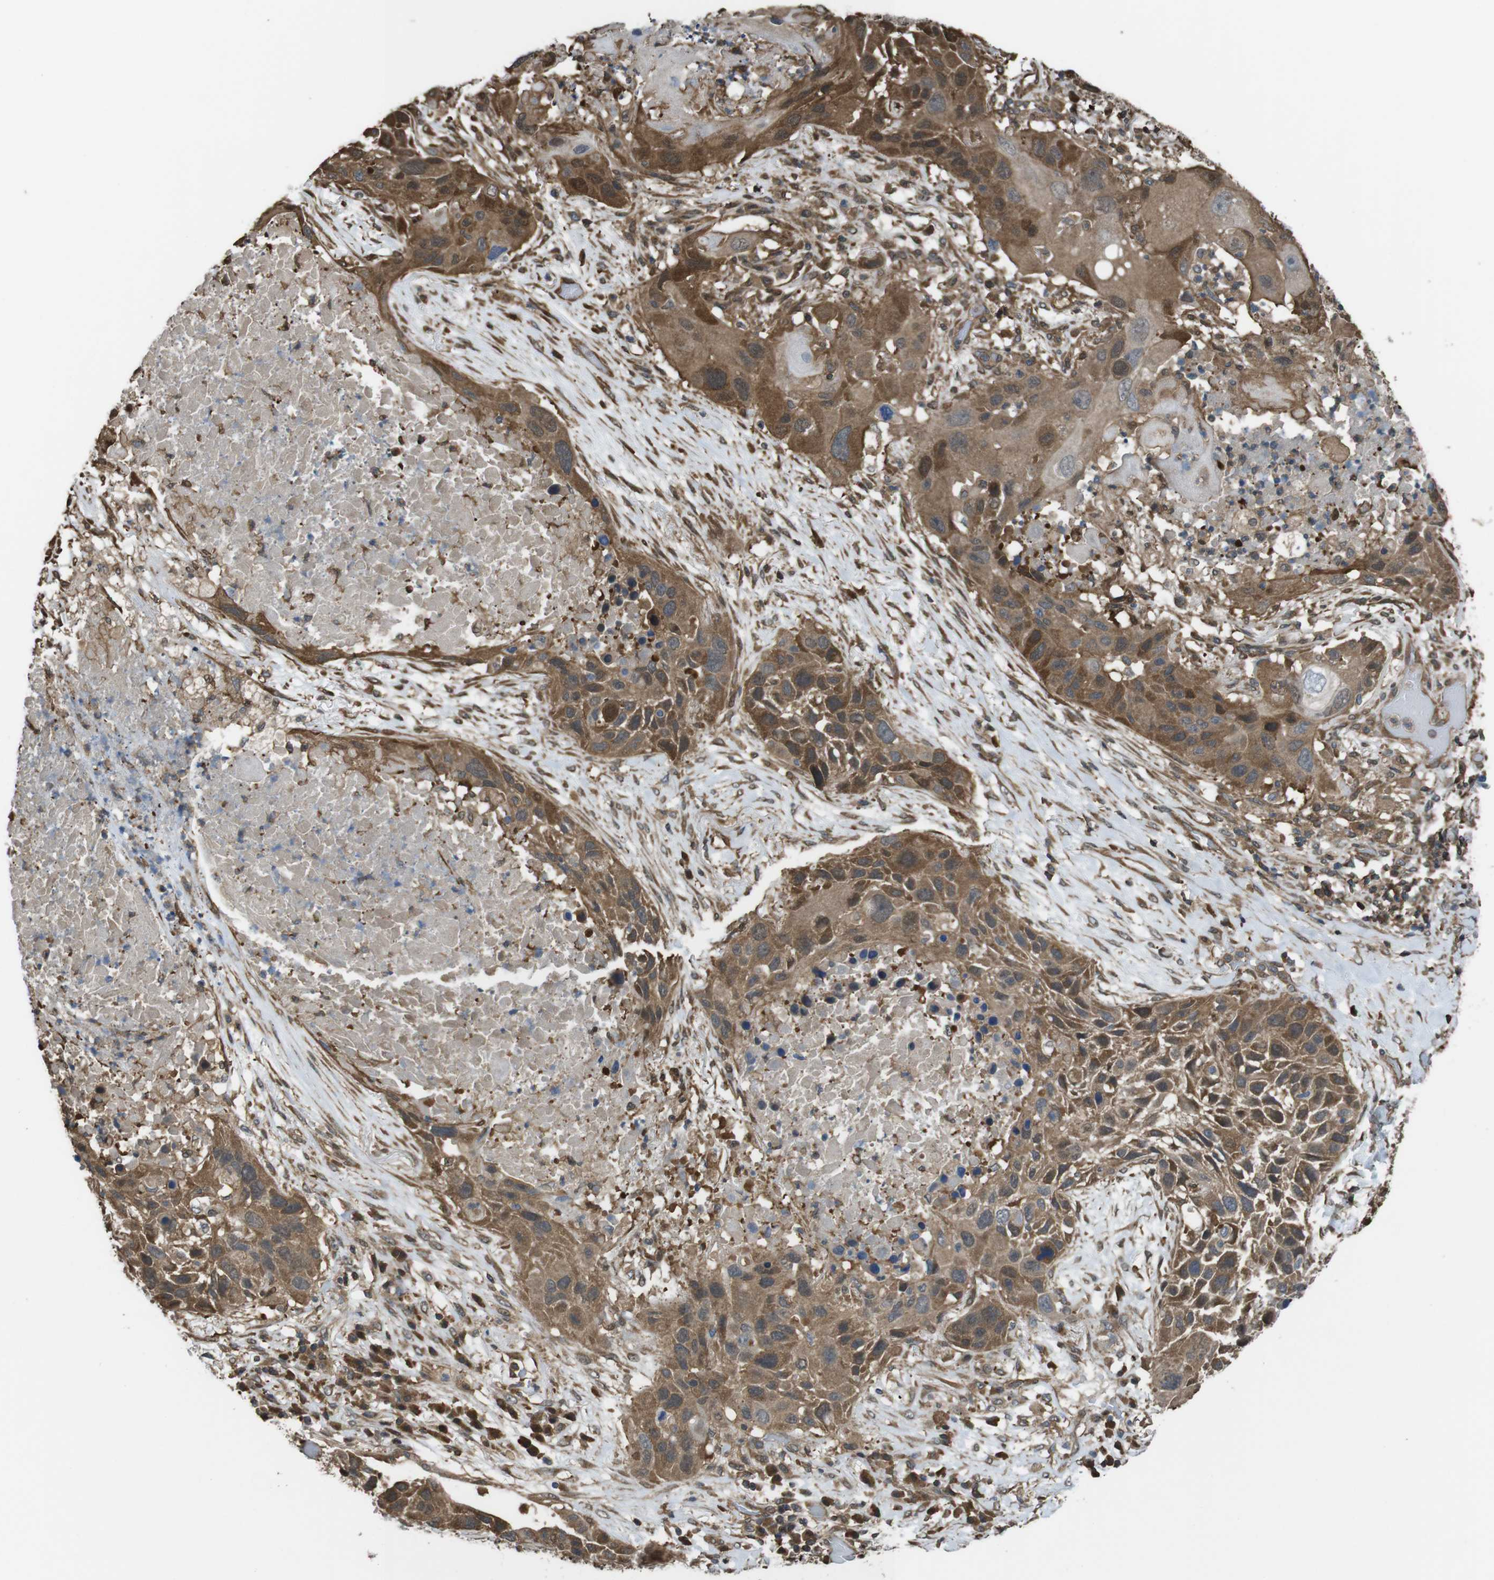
{"staining": {"intensity": "strong", "quantity": ">75%", "location": "cytoplasmic/membranous"}, "tissue": "lung cancer", "cell_type": "Tumor cells", "image_type": "cancer", "snomed": [{"axis": "morphology", "description": "Squamous cell carcinoma, NOS"}, {"axis": "topography", "description": "Lung"}], "caption": "Human lung squamous cell carcinoma stained with a protein marker demonstrates strong staining in tumor cells.", "gene": "ARHGDIA", "patient": {"sex": "male", "age": 57}}